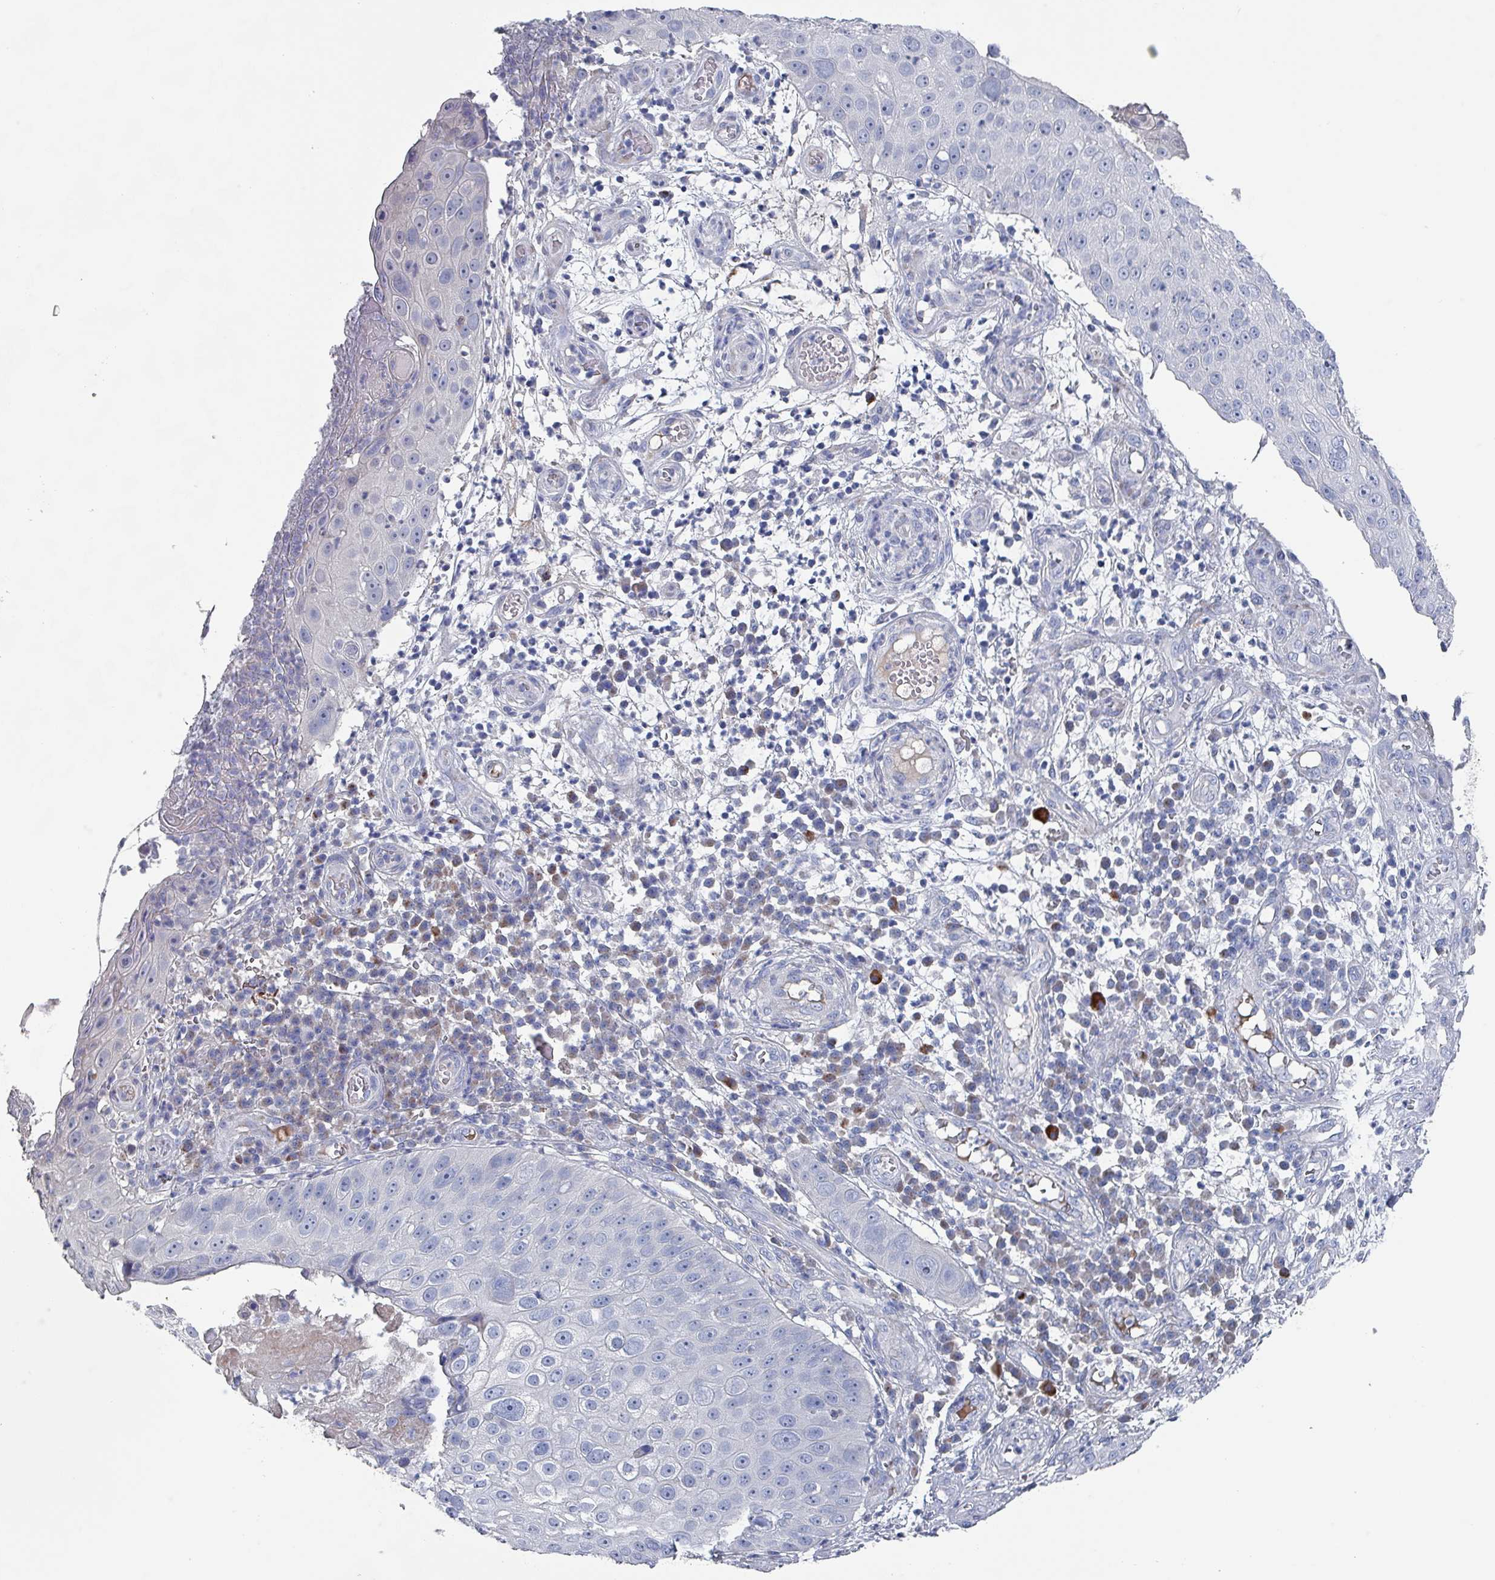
{"staining": {"intensity": "negative", "quantity": "none", "location": "none"}, "tissue": "skin cancer", "cell_type": "Tumor cells", "image_type": "cancer", "snomed": [{"axis": "morphology", "description": "Squamous cell carcinoma, NOS"}, {"axis": "topography", "description": "Skin"}], "caption": "There is no significant positivity in tumor cells of skin squamous cell carcinoma. The staining was performed using DAB (3,3'-diaminobenzidine) to visualize the protein expression in brown, while the nuclei were stained in blue with hematoxylin (Magnification: 20x).", "gene": "DRD5", "patient": {"sex": "male", "age": 71}}